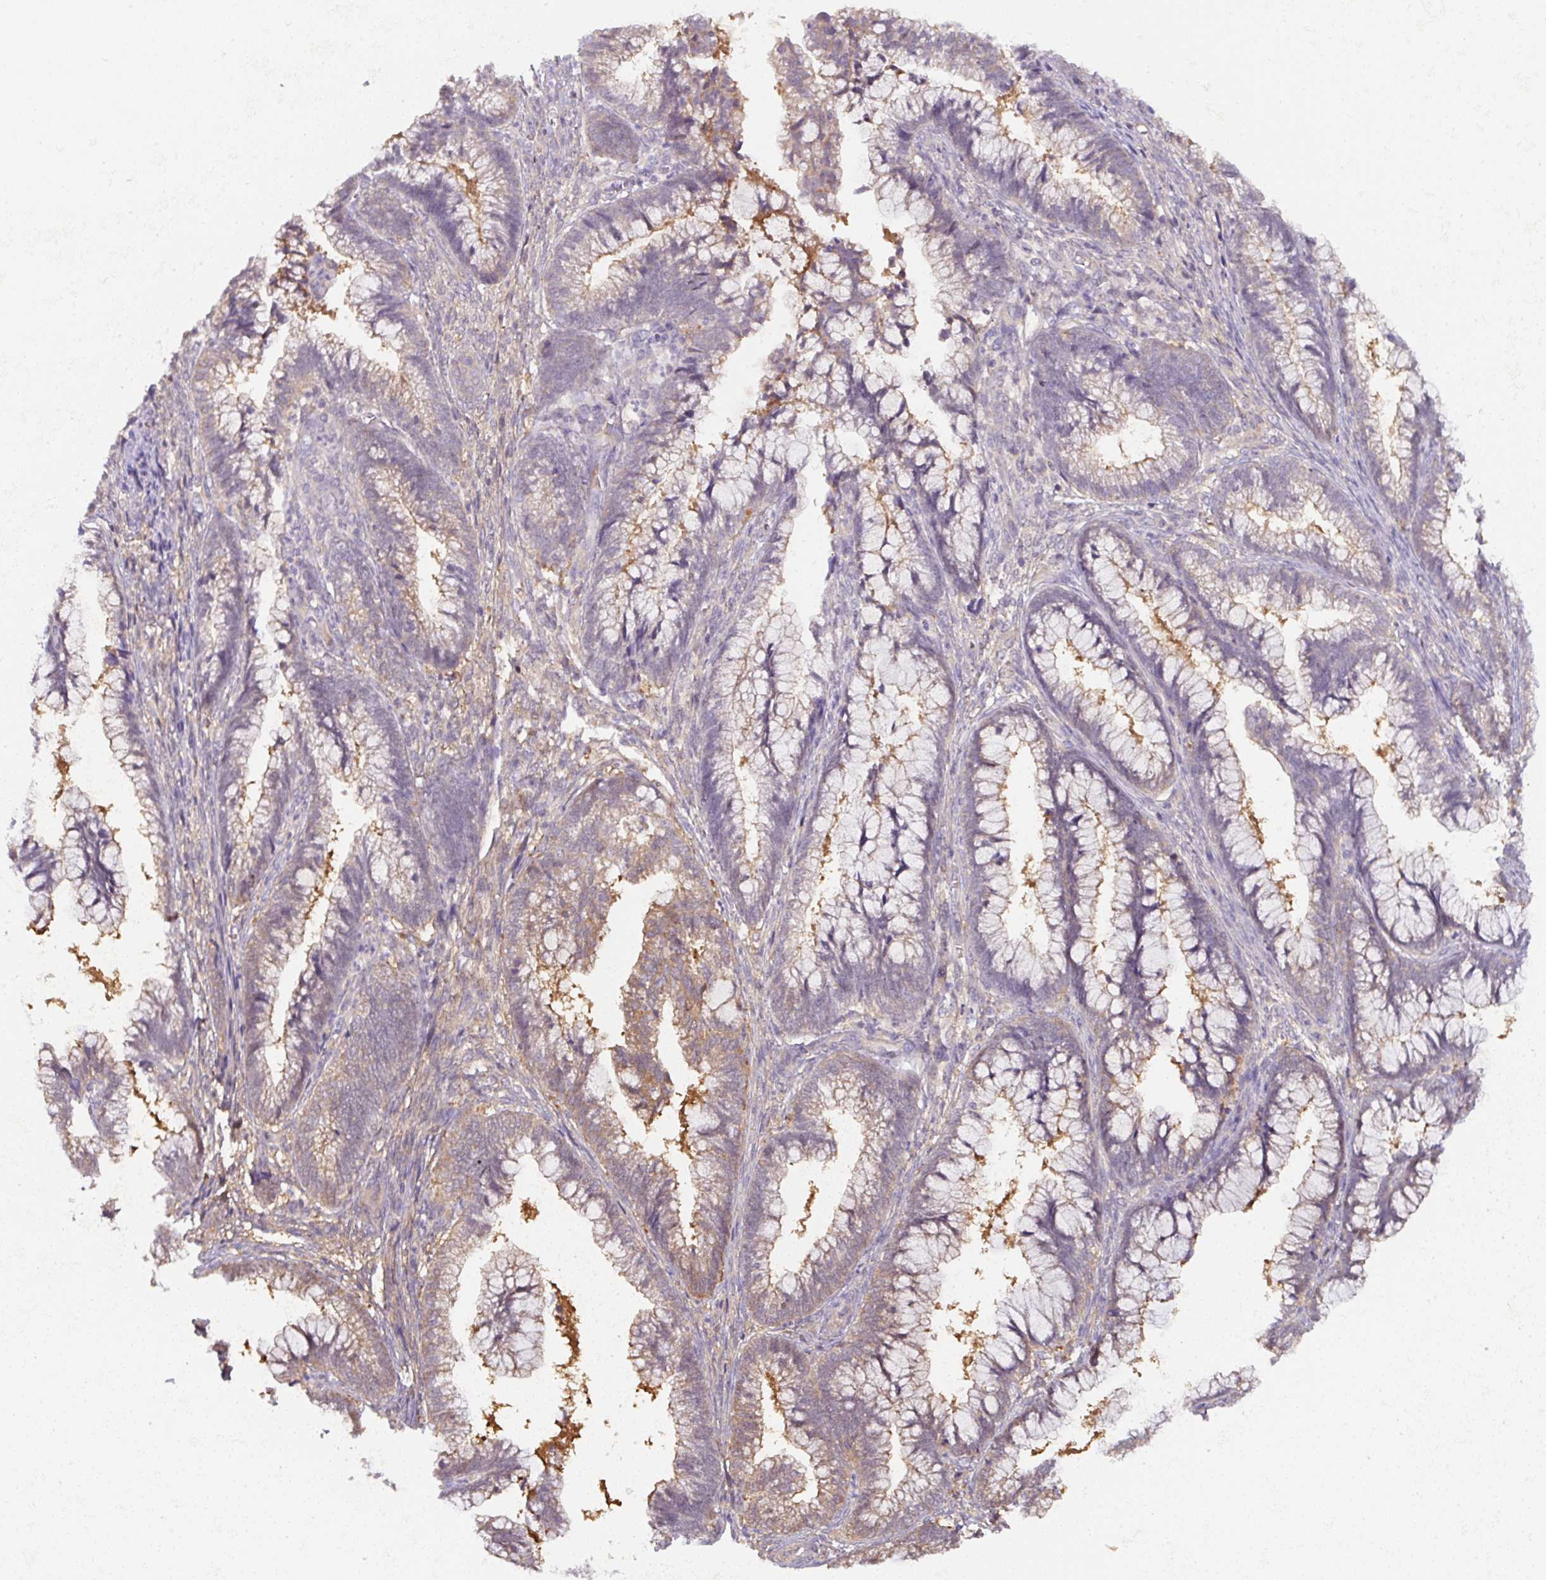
{"staining": {"intensity": "moderate", "quantity": "25%-75%", "location": "cytoplasmic/membranous"}, "tissue": "cervical cancer", "cell_type": "Tumor cells", "image_type": "cancer", "snomed": [{"axis": "morphology", "description": "Adenocarcinoma, NOS"}, {"axis": "topography", "description": "Cervix"}], "caption": "Protein expression analysis of adenocarcinoma (cervical) exhibits moderate cytoplasmic/membranous positivity in approximately 25%-75% of tumor cells.", "gene": "ST13", "patient": {"sex": "female", "age": 44}}